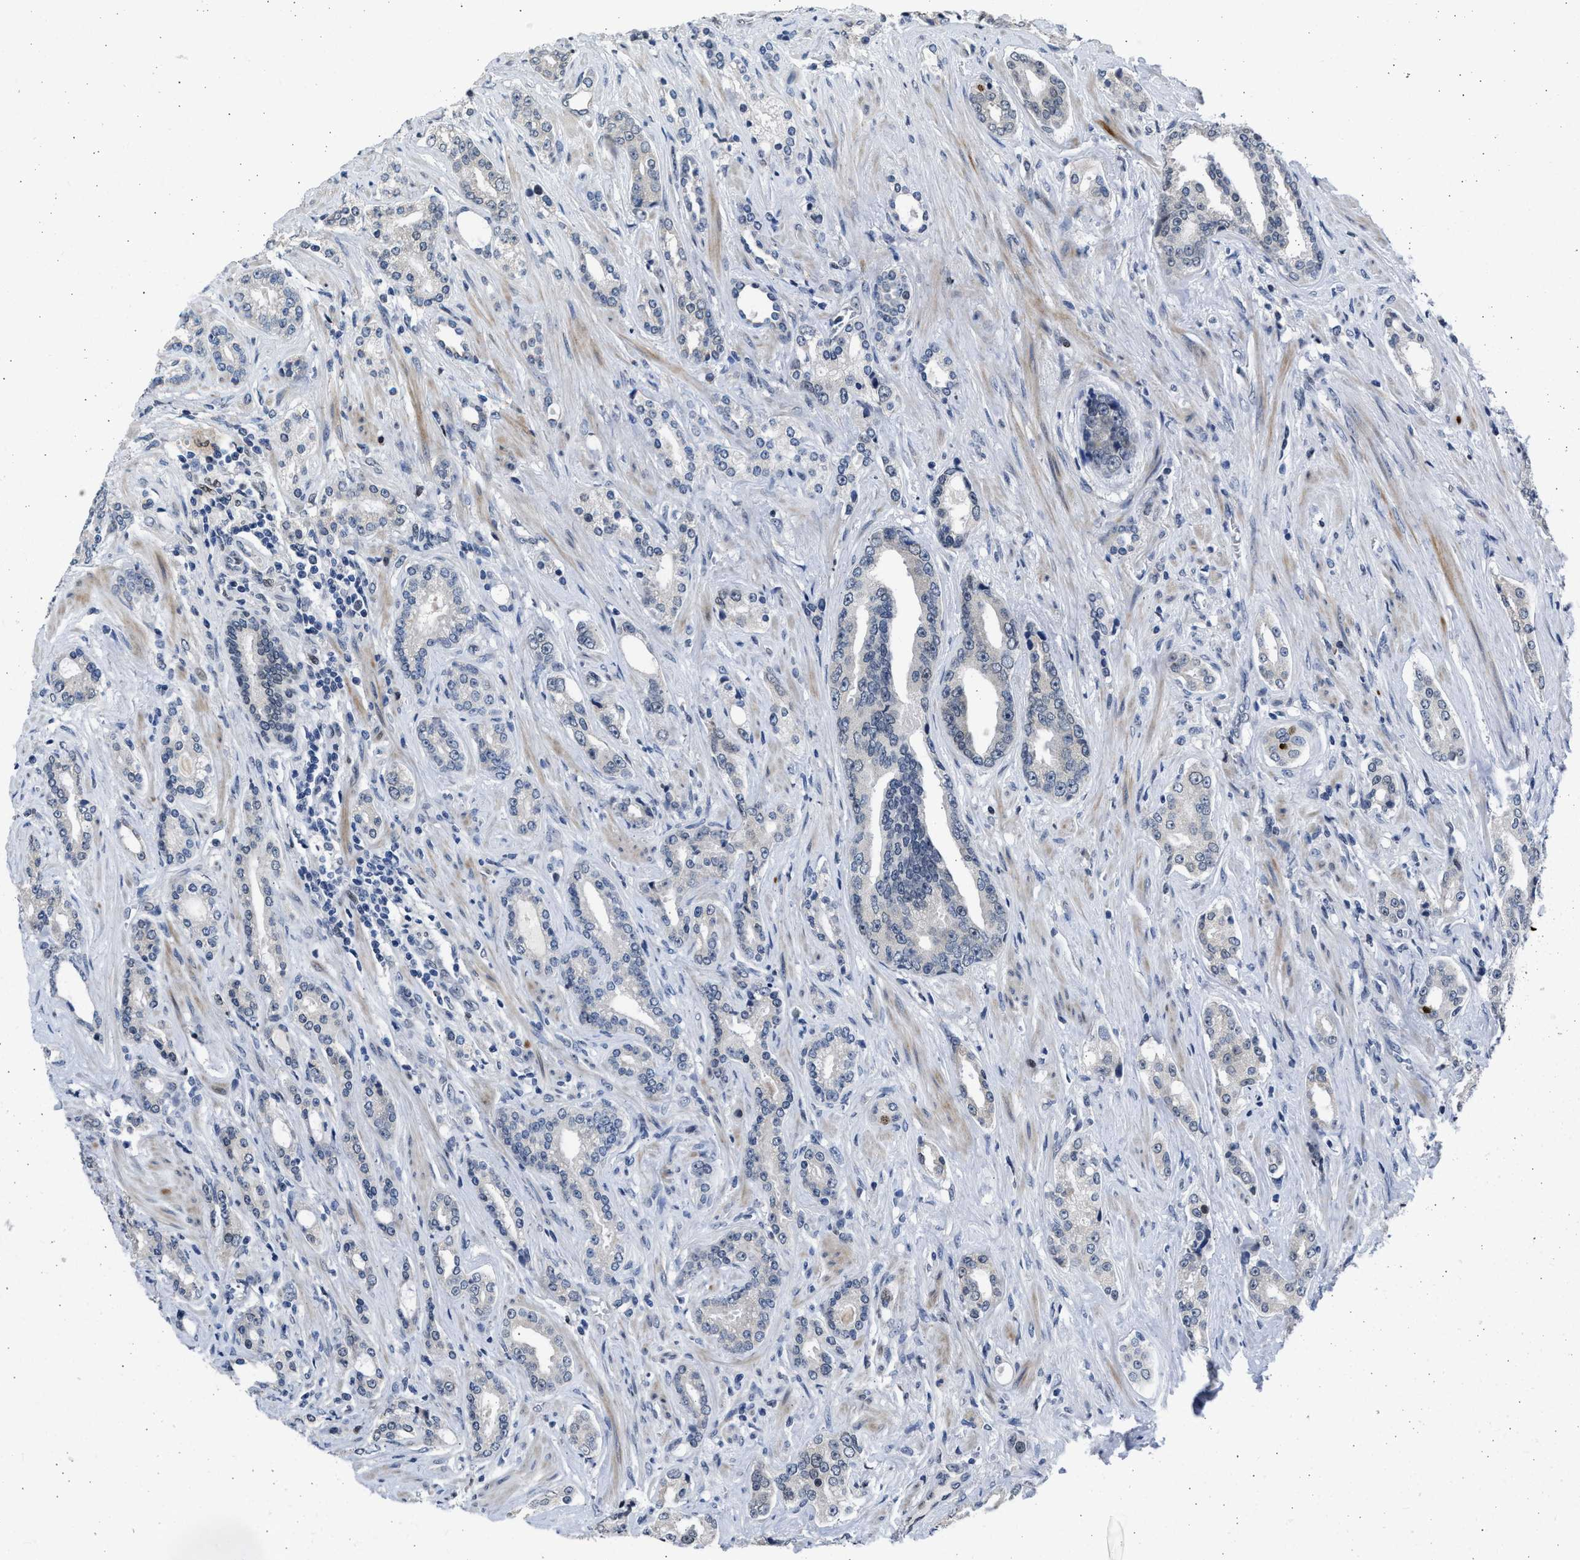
{"staining": {"intensity": "negative", "quantity": "none", "location": "none"}, "tissue": "prostate cancer", "cell_type": "Tumor cells", "image_type": "cancer", "snomed": [{"axis": "morphology", "description": "Adenocarcinoma, High grade"}, {"axis": "topography", "description": "Prostate"}], "caption": "Image shows no significant protein staining in tumor cells of adenocarcinoma (high-grade) (prostate).", "gene": "HMGN3", "patient": {"sex": "male", "age": 71}}